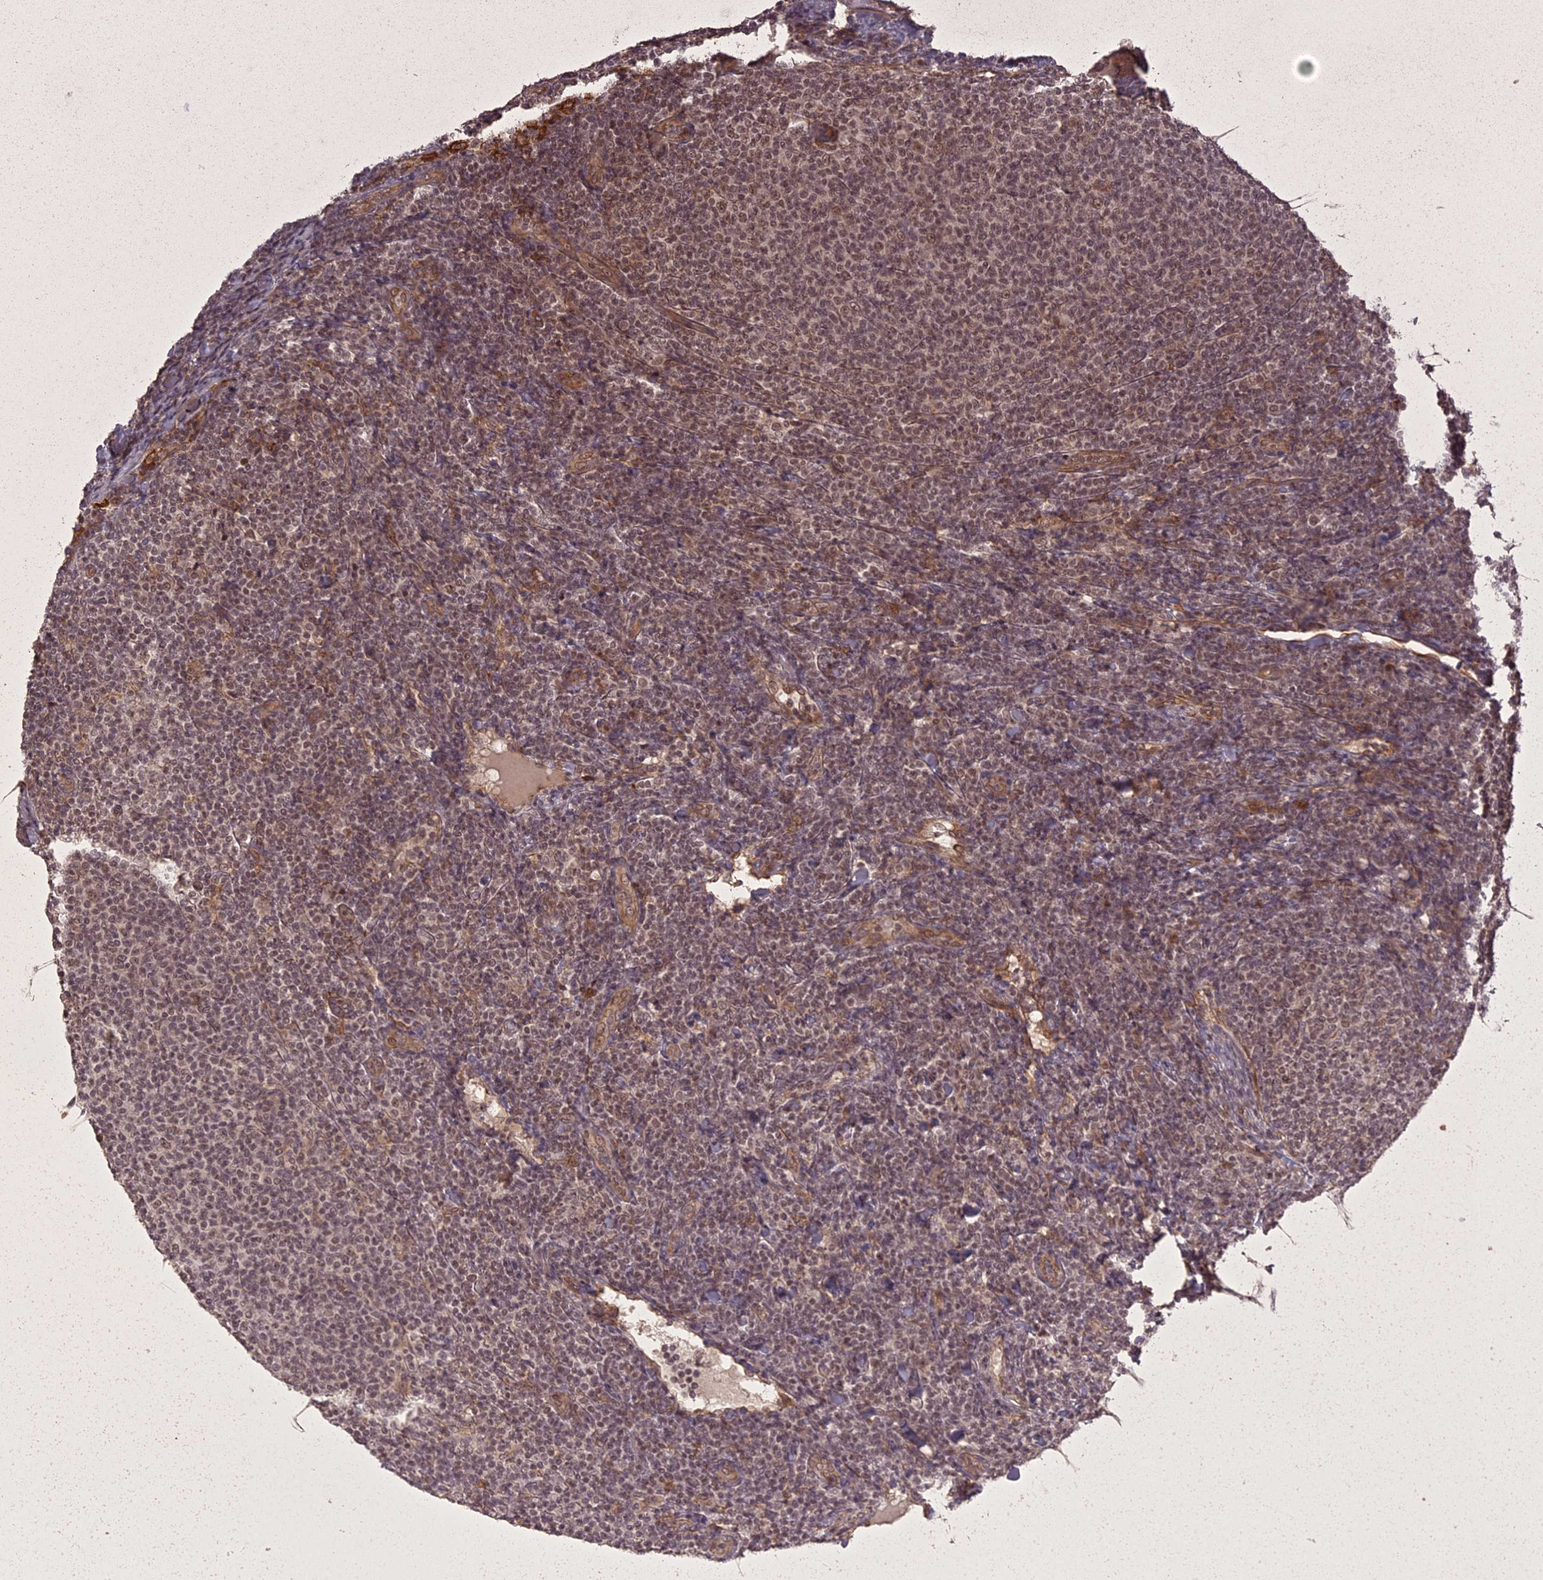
{"staining": {"intensity": "moderate", "quantity": "25%-75%", "location": "nuclear"}, "tissue": "lymphoma", "cell_type": "Tumor cells", "image_type": "cancer", "snomed": [{"axis": "morphology", "description": "Malignant lymphoma, non-Hodgkin's type, Low grade"}, {"axis": "topography", "description": "Lymph node"}], "caption": "Protein staining of lymphoma tissue demonstrates moderate nuclear staining in about 25%-75% of tumor cells.", "gene": "ING5", "patient": {"sex": "male", "age": 66}}